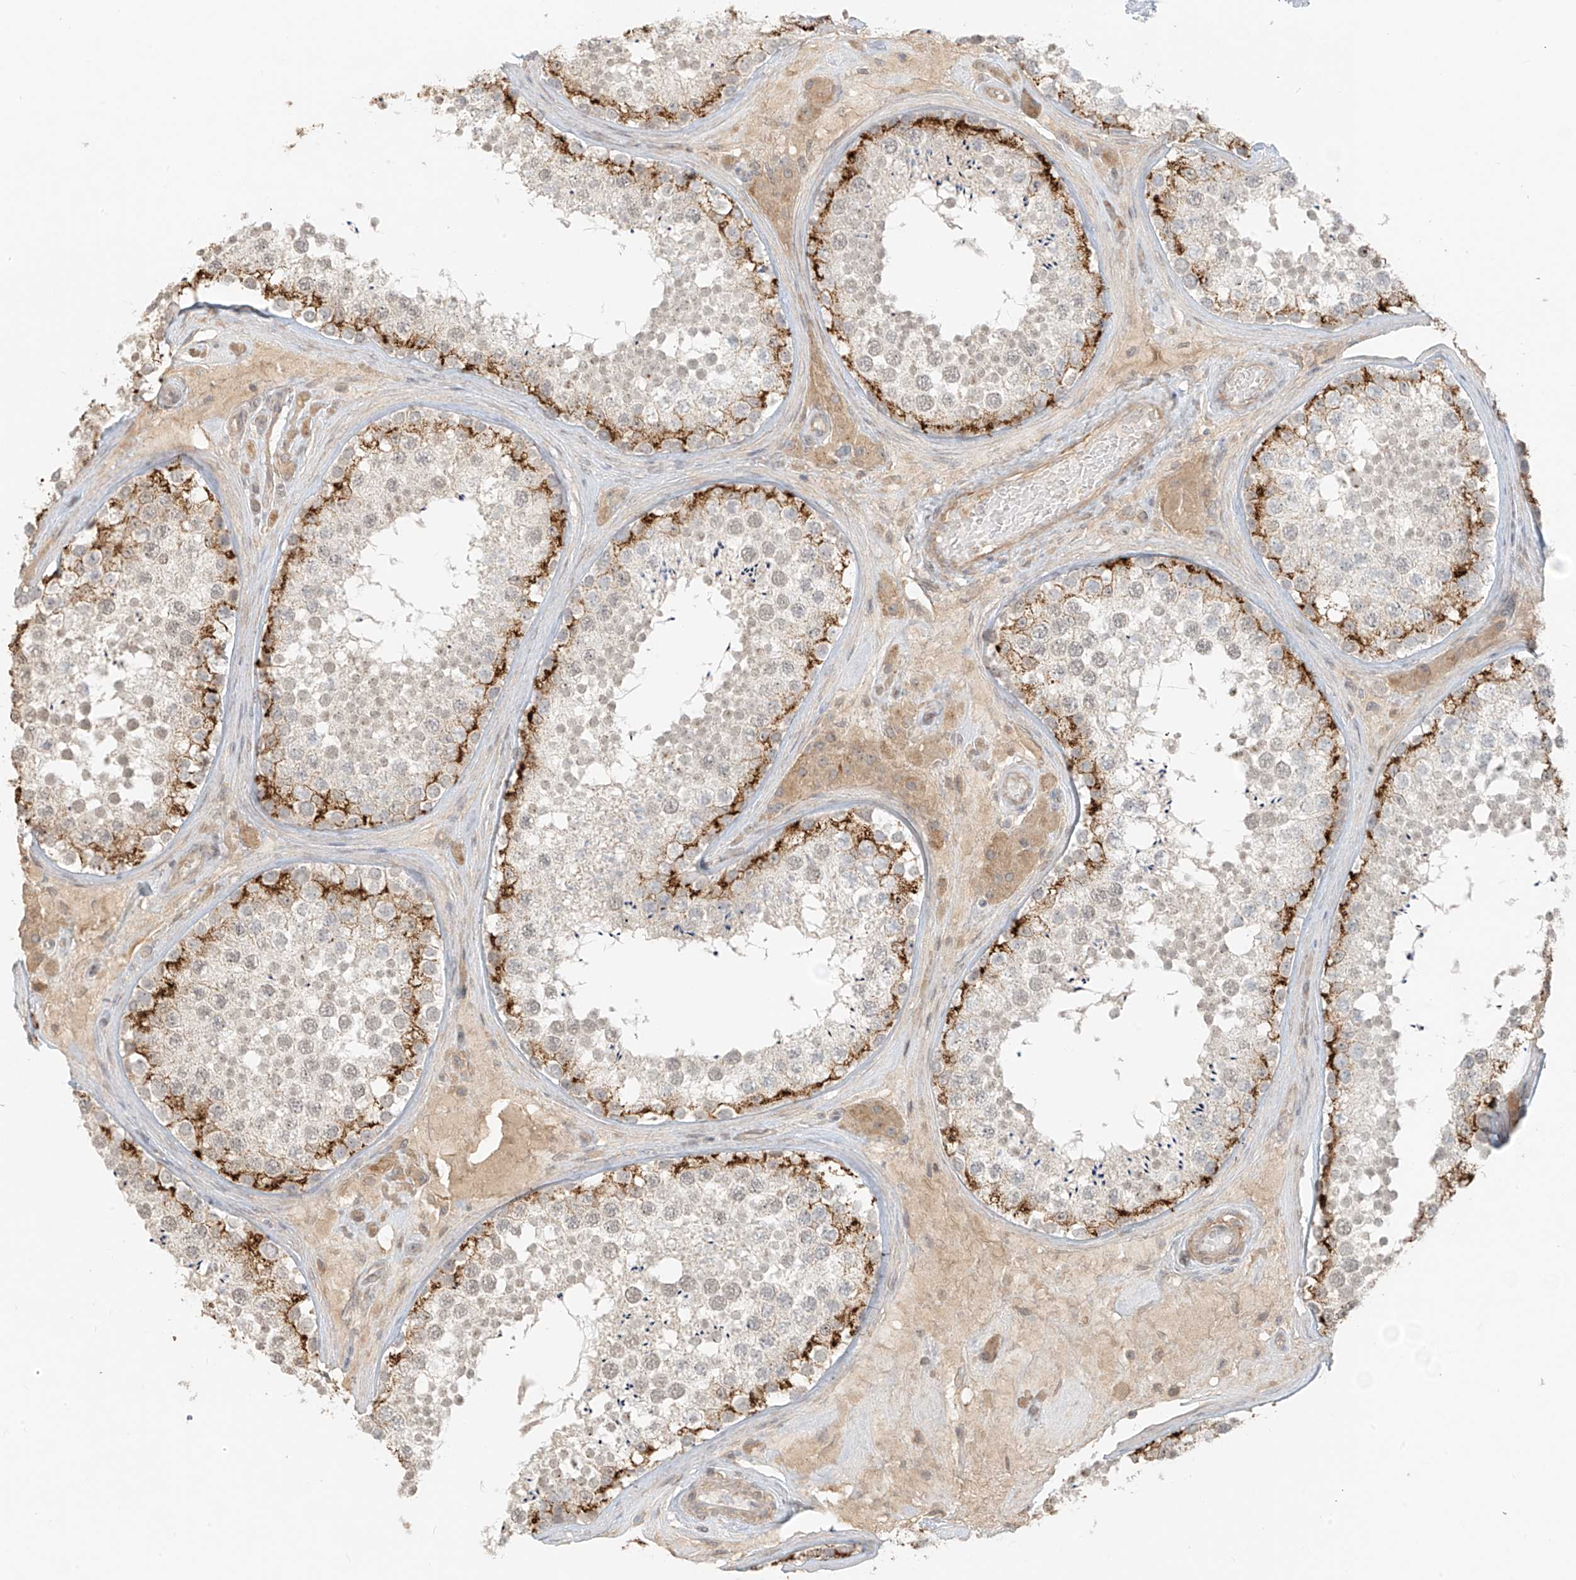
{"staining": {"intensity": "strong", "quantity": "<25%", "location": "cytoplasmic/membranous"}, "tissue": "testis", "cell_type": "Cells in seminiferous ducts", "image_type": "normal", "snomed": [{"axis": "morphology", "description": "Normal tissue, NOS"}, {"axis": "topography", "description": "Testis"}], "caption": "Immunohistochemistry (DAB) staining of normal human testis shows strong cytoplasmic/membranous protein expression in approximately <25% of cells in seminiferous ducts. (DAB IHC, brown staining for protein, blue staining for nuclei).", "gene": "ABCD1", "patient": {"sex": "male", "age": 46}}